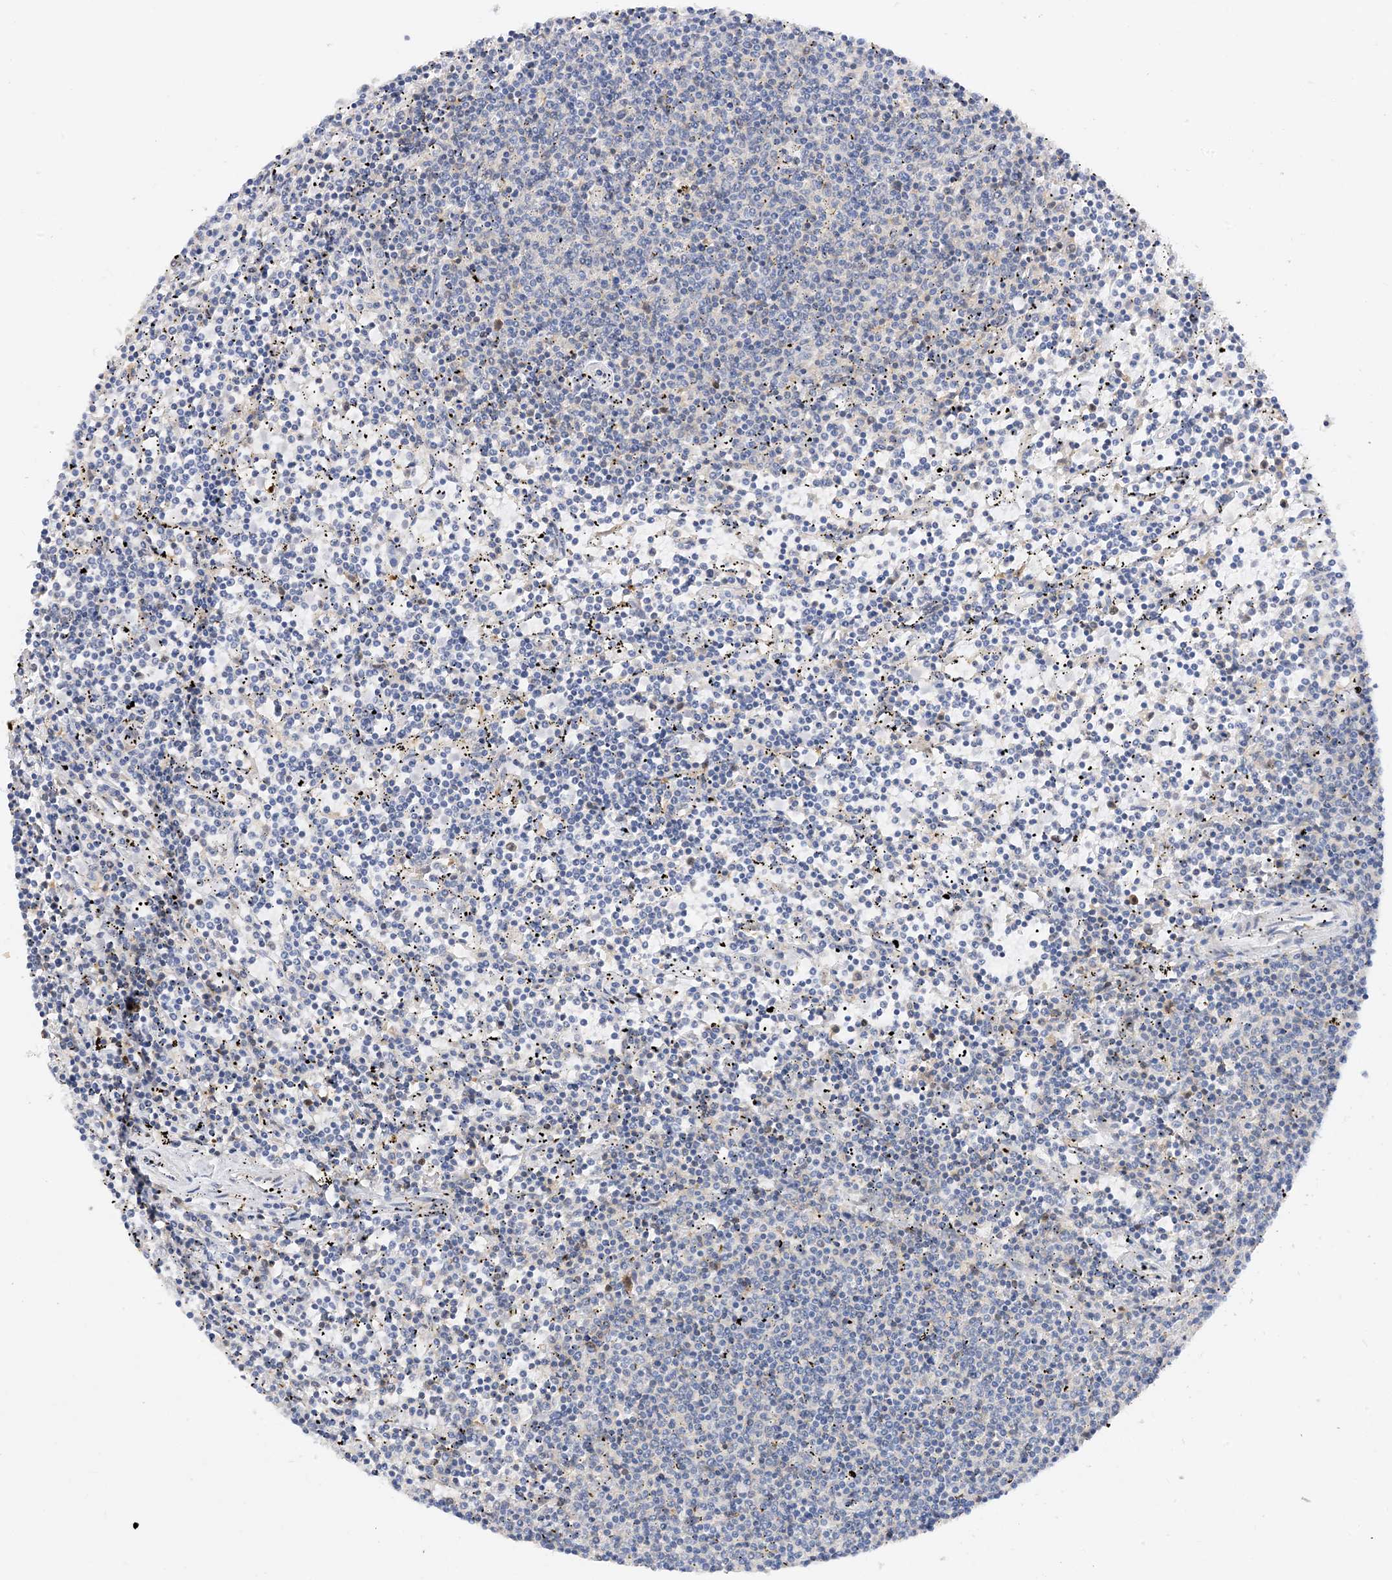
{"staining": {"intensity": "negative", "quantity": "none", "location": "none"}, "tissue": "lymphoma", "cell_type": "Tumor cells", "image_type": "cancer", "snomed": [{"axis": "morphology", "description": "Malignant lymphoma, non-Hodgkin's type, Low grade"}, {"axis": "topography", "description": "Spleen"}], "caption": "Tumor cells show no significant staining in malignant lymphoma, non-Hodgkin's type (low-grade).", "gene": "ARV1", "patient": {"sex": "female", "age": 50}}